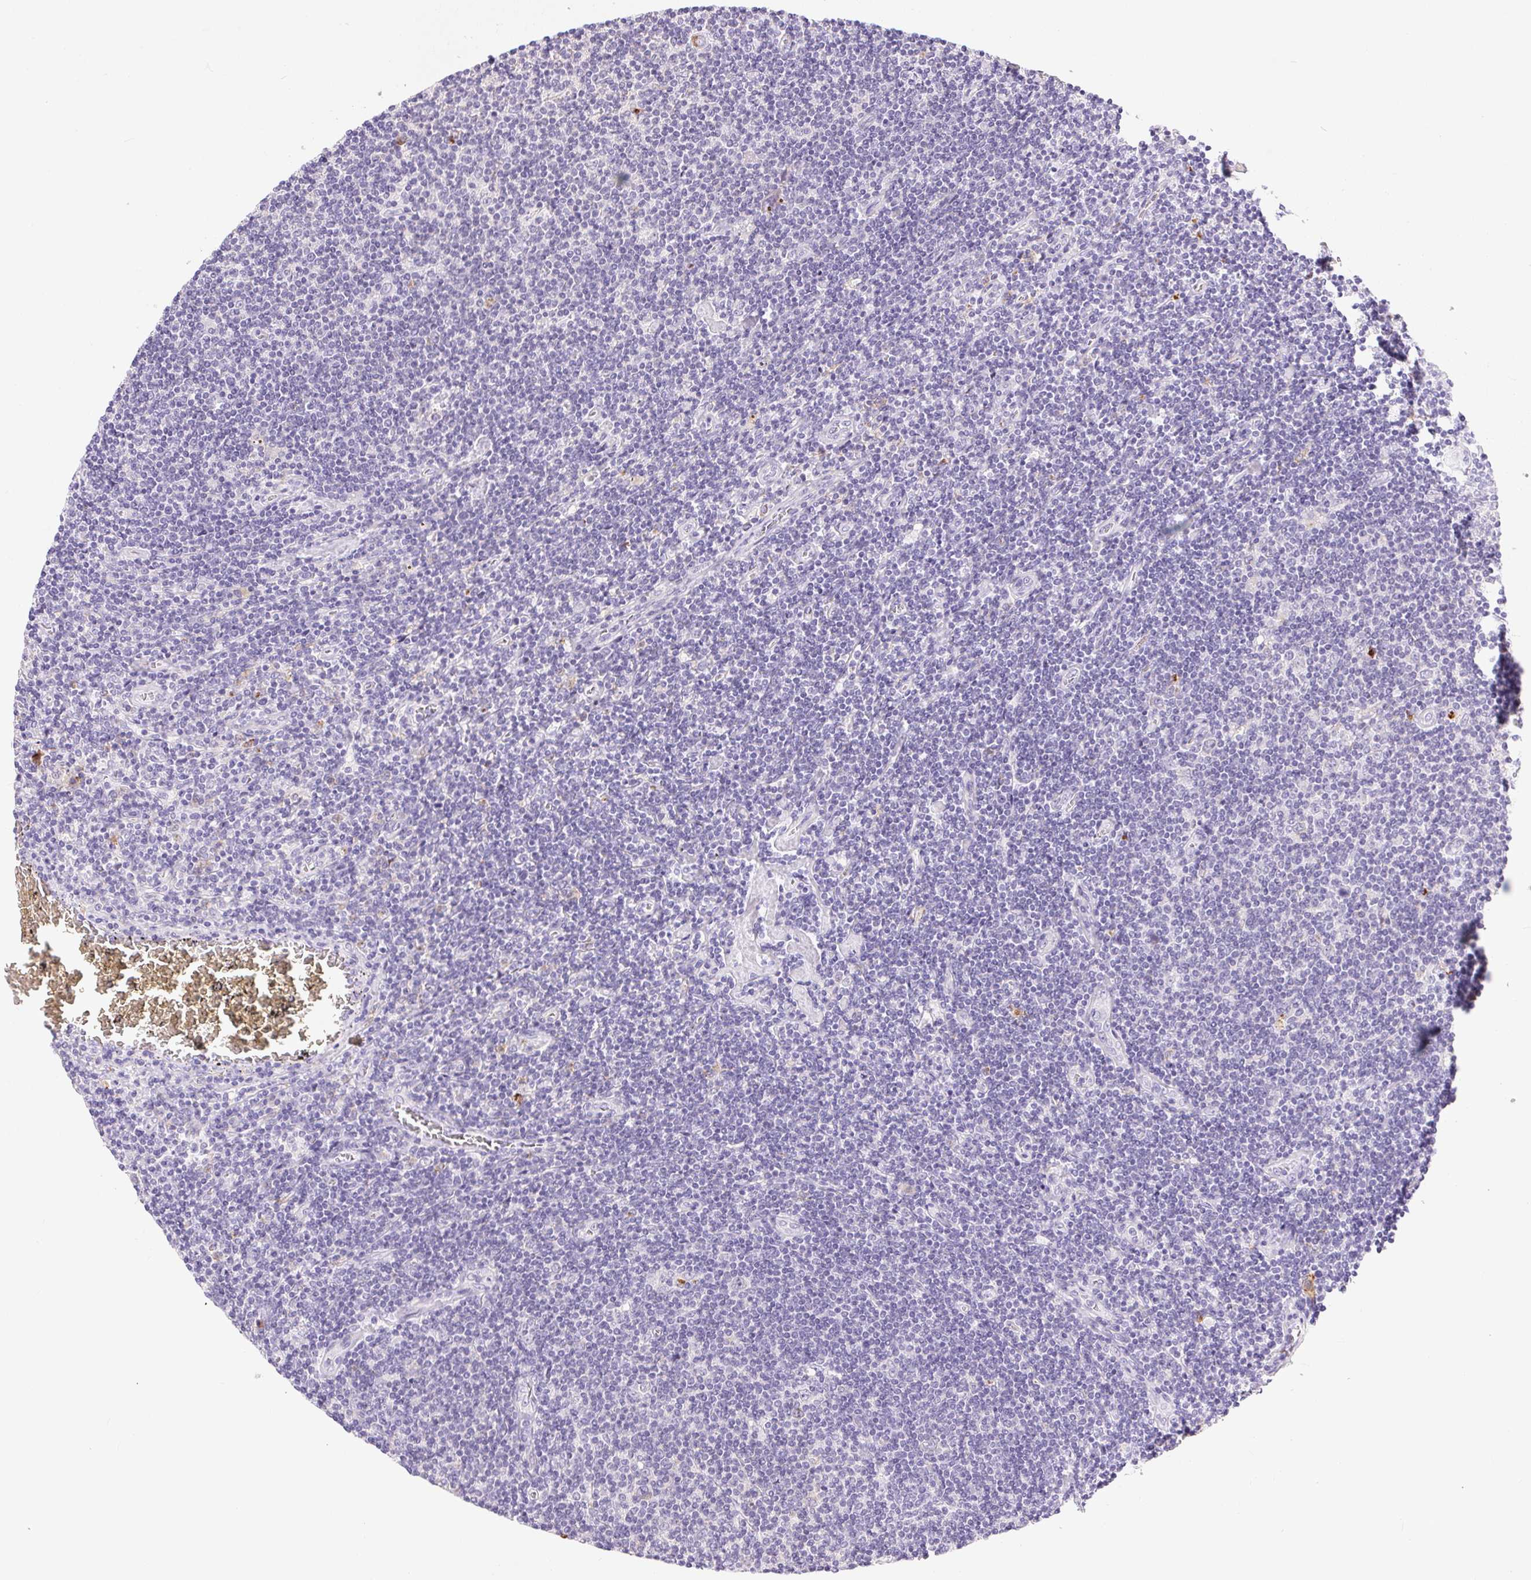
{"staining": {"intensity": "negative", "quantity": "none", "location": "none"}, "tissue": "lymphoma", "cell_type": "Tumor cells", "image_type": "cancer", "snomed": [{"axis": "morphology", "description": "Hodgkin's disease, NOS"}, {"axis": "topography", "description": "Lymph node"}], "caption": "Tumor cells show no significant positivity in lymphoma.", "gene": "PNLIPRP3", "patient": {"sex": "male", "age": 40}}